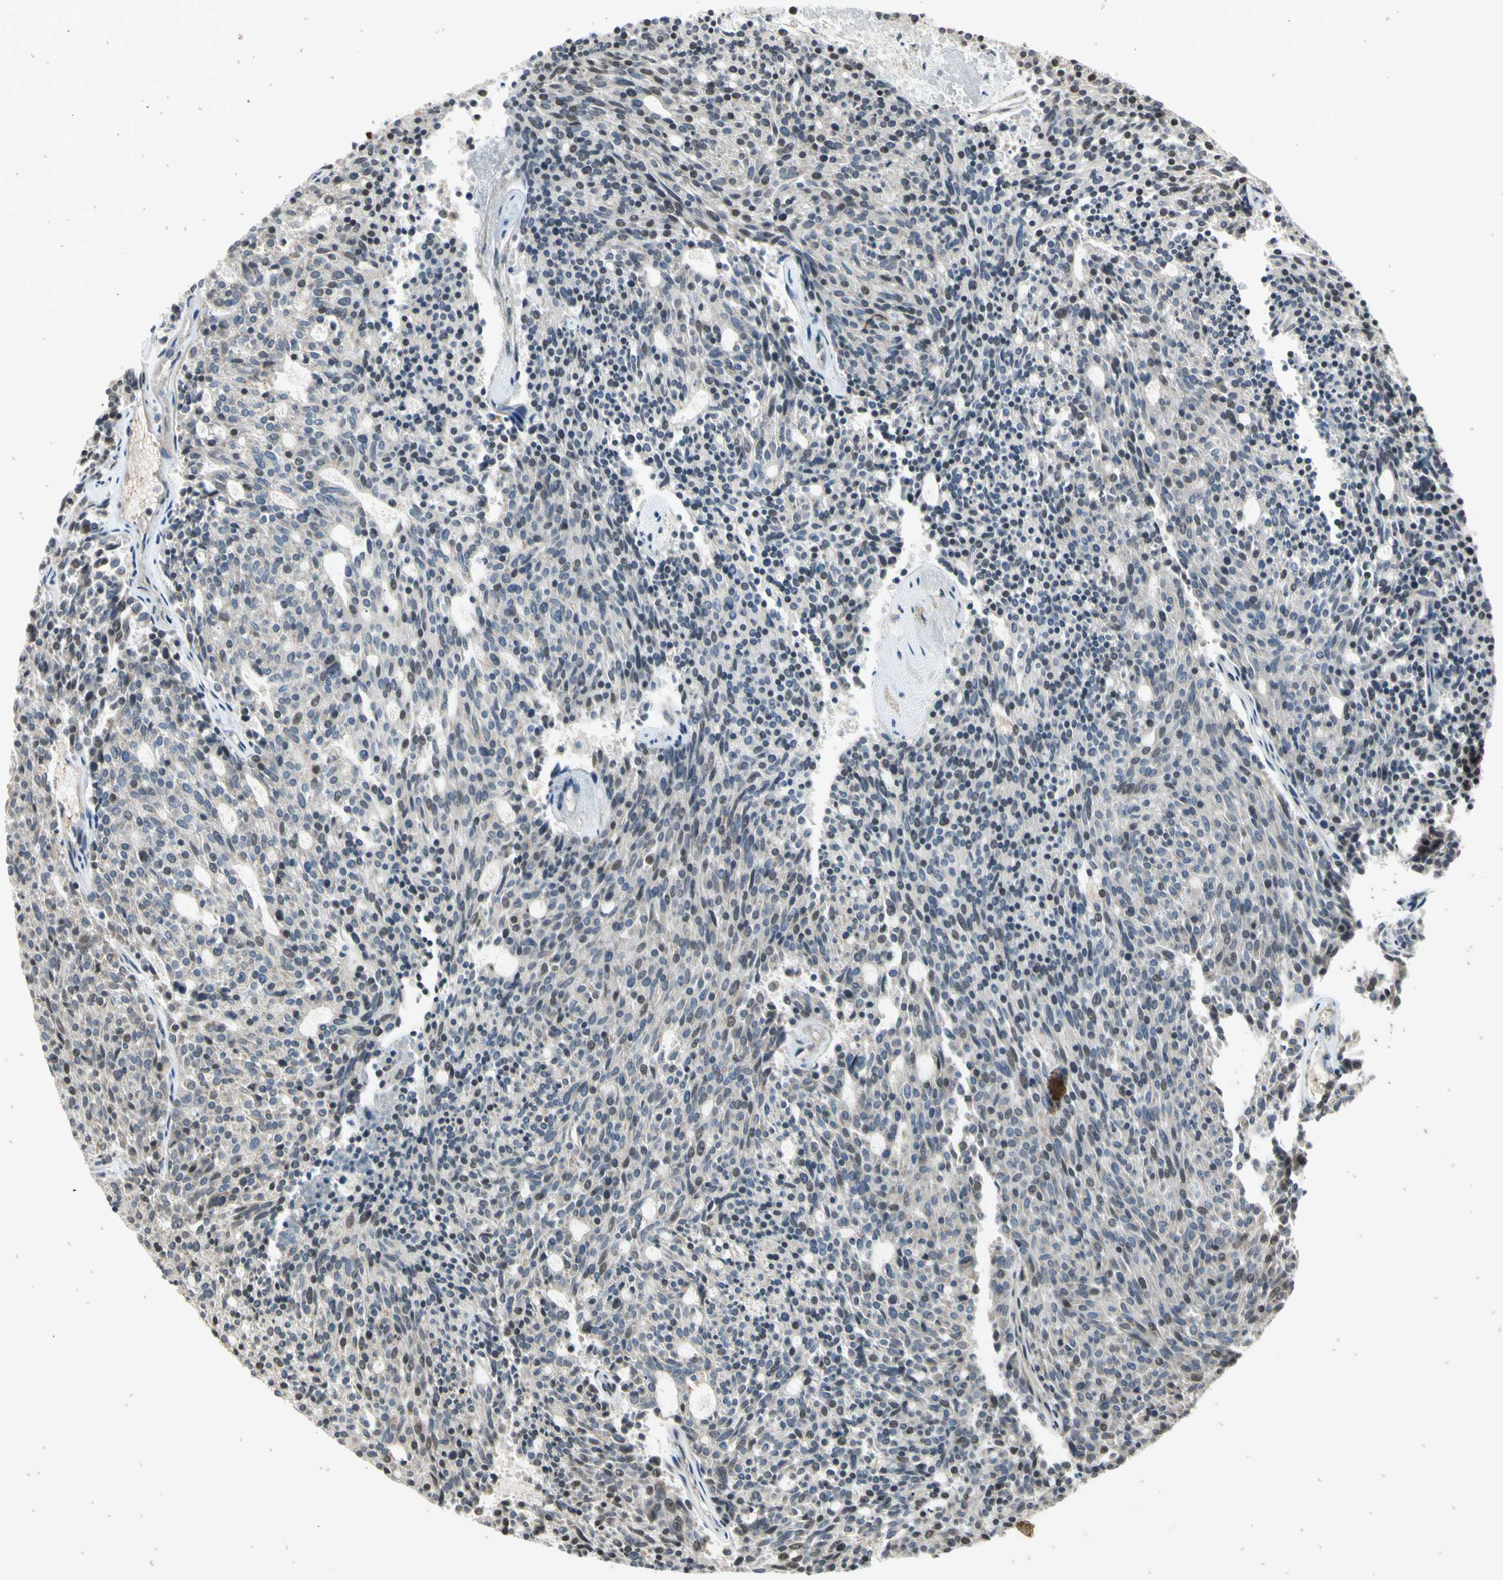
{"staining": {"intensity": "negative", "quantity": "none", "location": "none"}, "tissue": "carcinoid", "cell_type": "Tumor cells", "image_type": "cancer", "snomed": [{"axis": "morphology", "description": "Carcinoid, malignant, NOS"}, {"axis": "topography", "description": "Pancreas"}], "caption": "Tumor cells are negative for brown protein staining in carcinoid (malignant).", "gene": "EFNB2", "patient": {"sex": "female", "age": 54}}